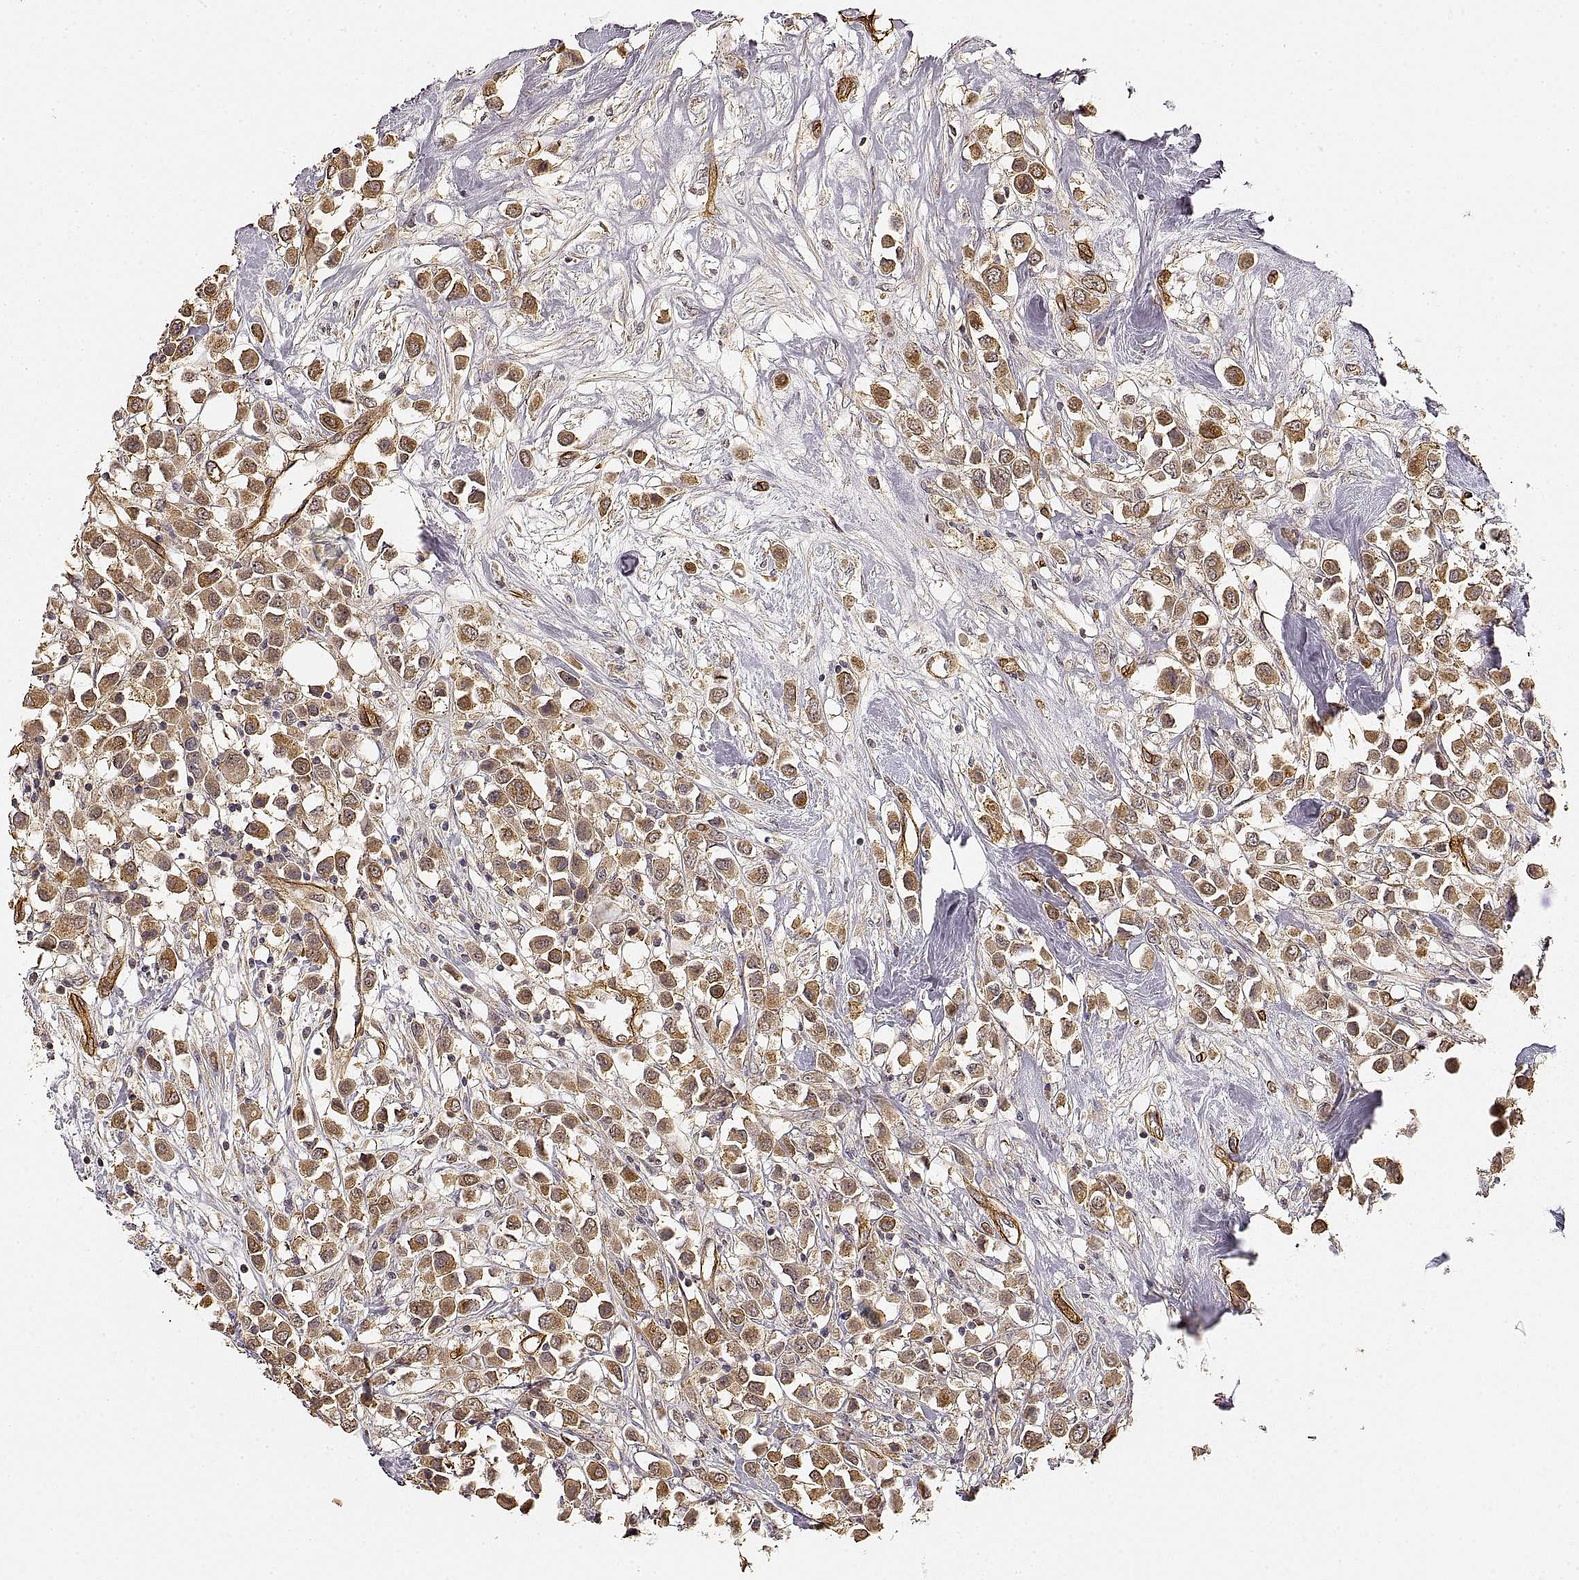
{"staining": {"intensity": "moderate", "quantity": ">75%", "location": "cytoplasmic/membranous"}, "tissue": "breast cancer", "cell_type": "Tumor cells", "image_type": "cancer", "snomed": [{"axis": "morphology", "description": "Duct carcinoma"}, {"axis": "topography", "description": "Breast"}], "caption": "Immunohistochemical staining of human breast intraductal carcinoma reveals medium levels of moderate cytoplasmic/membranous protein positivity in approximately >75% of tumor cells.", "gene": "LAMA4", "patient": {"sex": "female", "age": 61}}